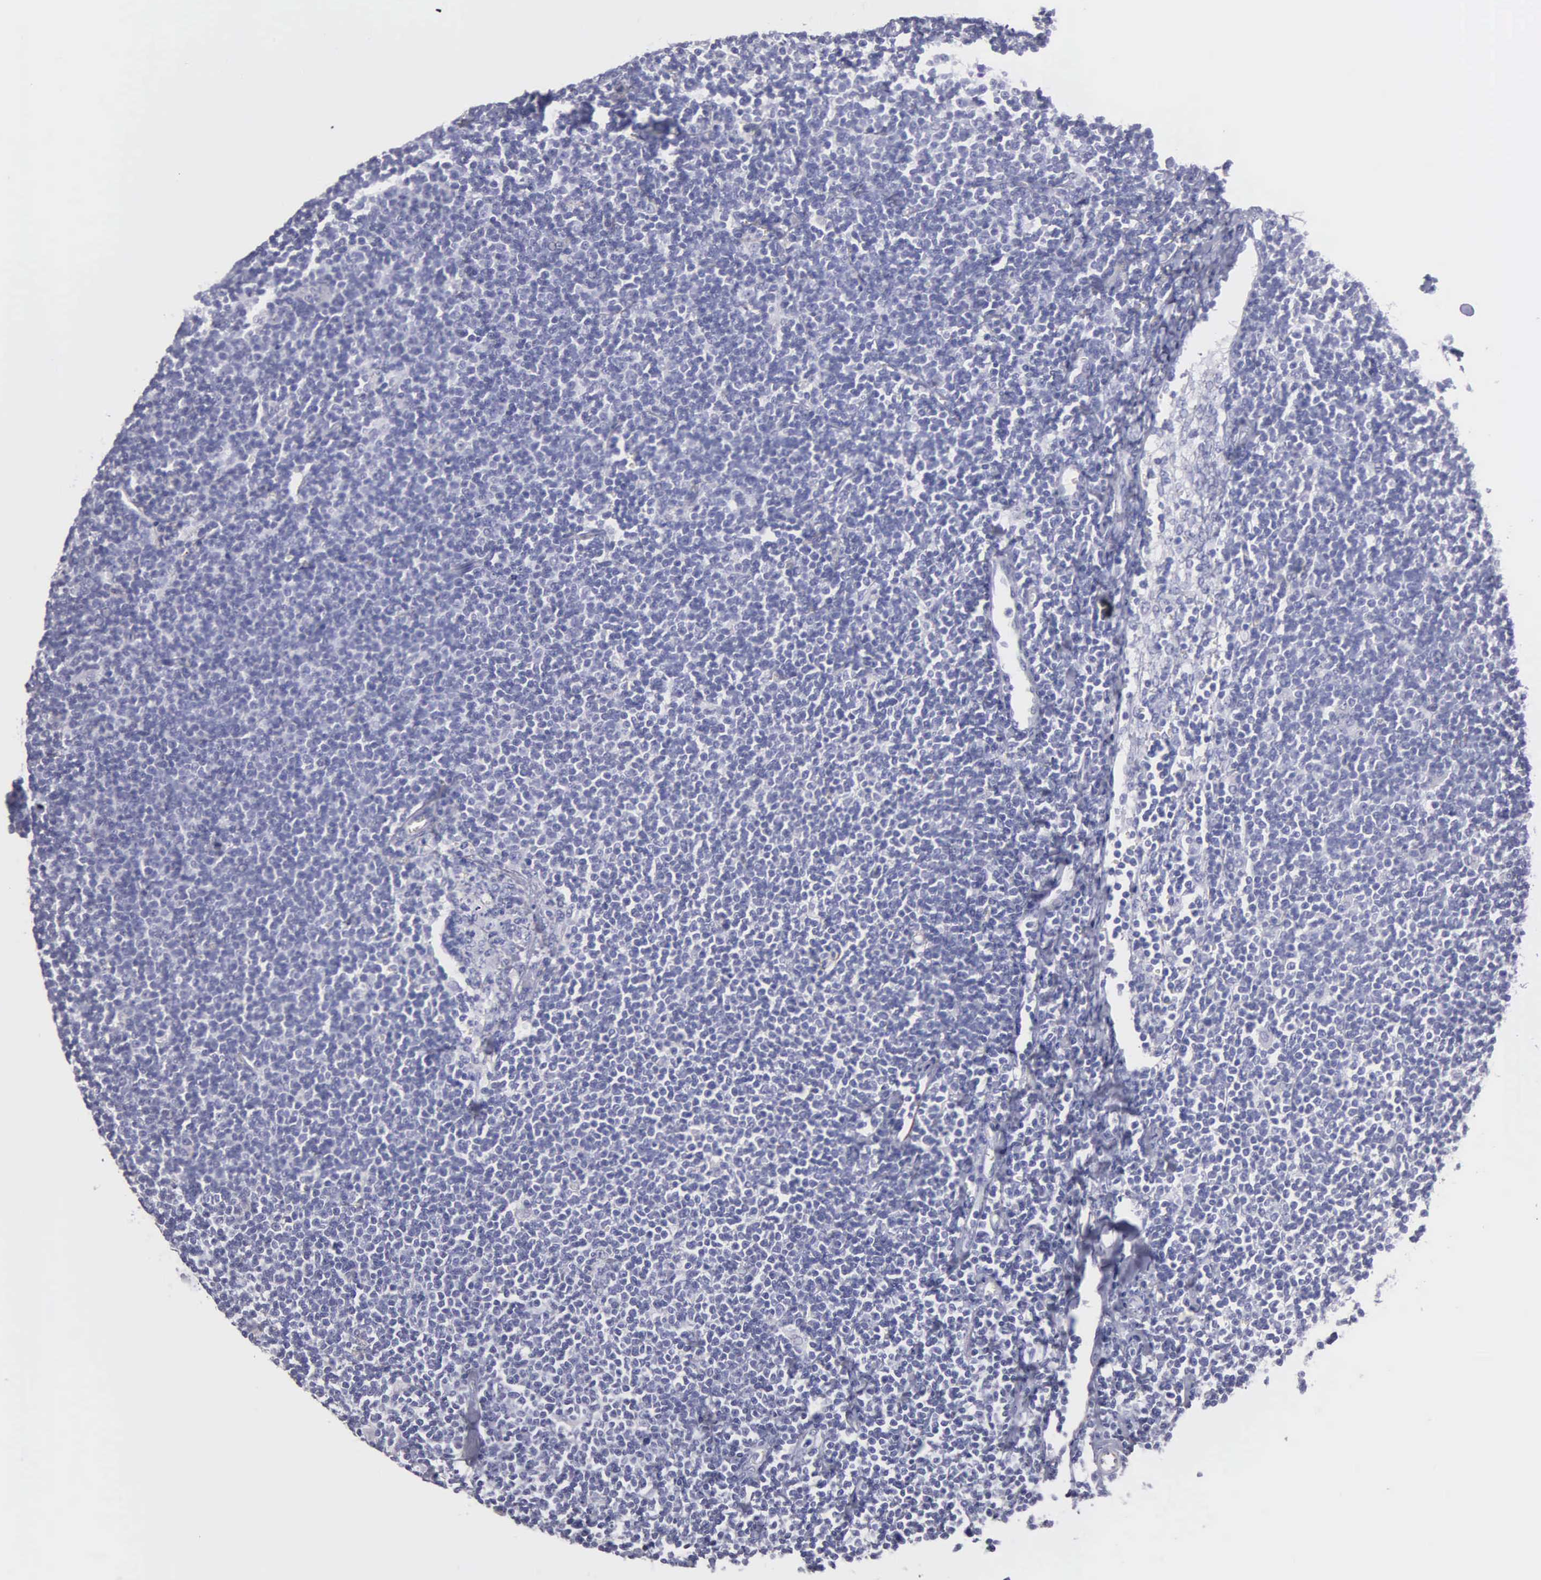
{"staining": {"intensity": "negative", "quantity": "none", "location": "none"}, "tissue": "lymphoma", "cell_type": "Tumor cells", "image_type": "cancer", "snomed": [{"axis": "morphology", "description": "Malignant lymphoma, non-Hodgkin's type, Low grade"}, {"axis": "topography", "description": "Lymph node"}], "caption": "Tumor cells are negative for protein expression in human lymphoma. (DAB IHC with hematoxylin counter stain).", "gene": "FBLN5", "patient": {"sex": "male", "age": 65}}